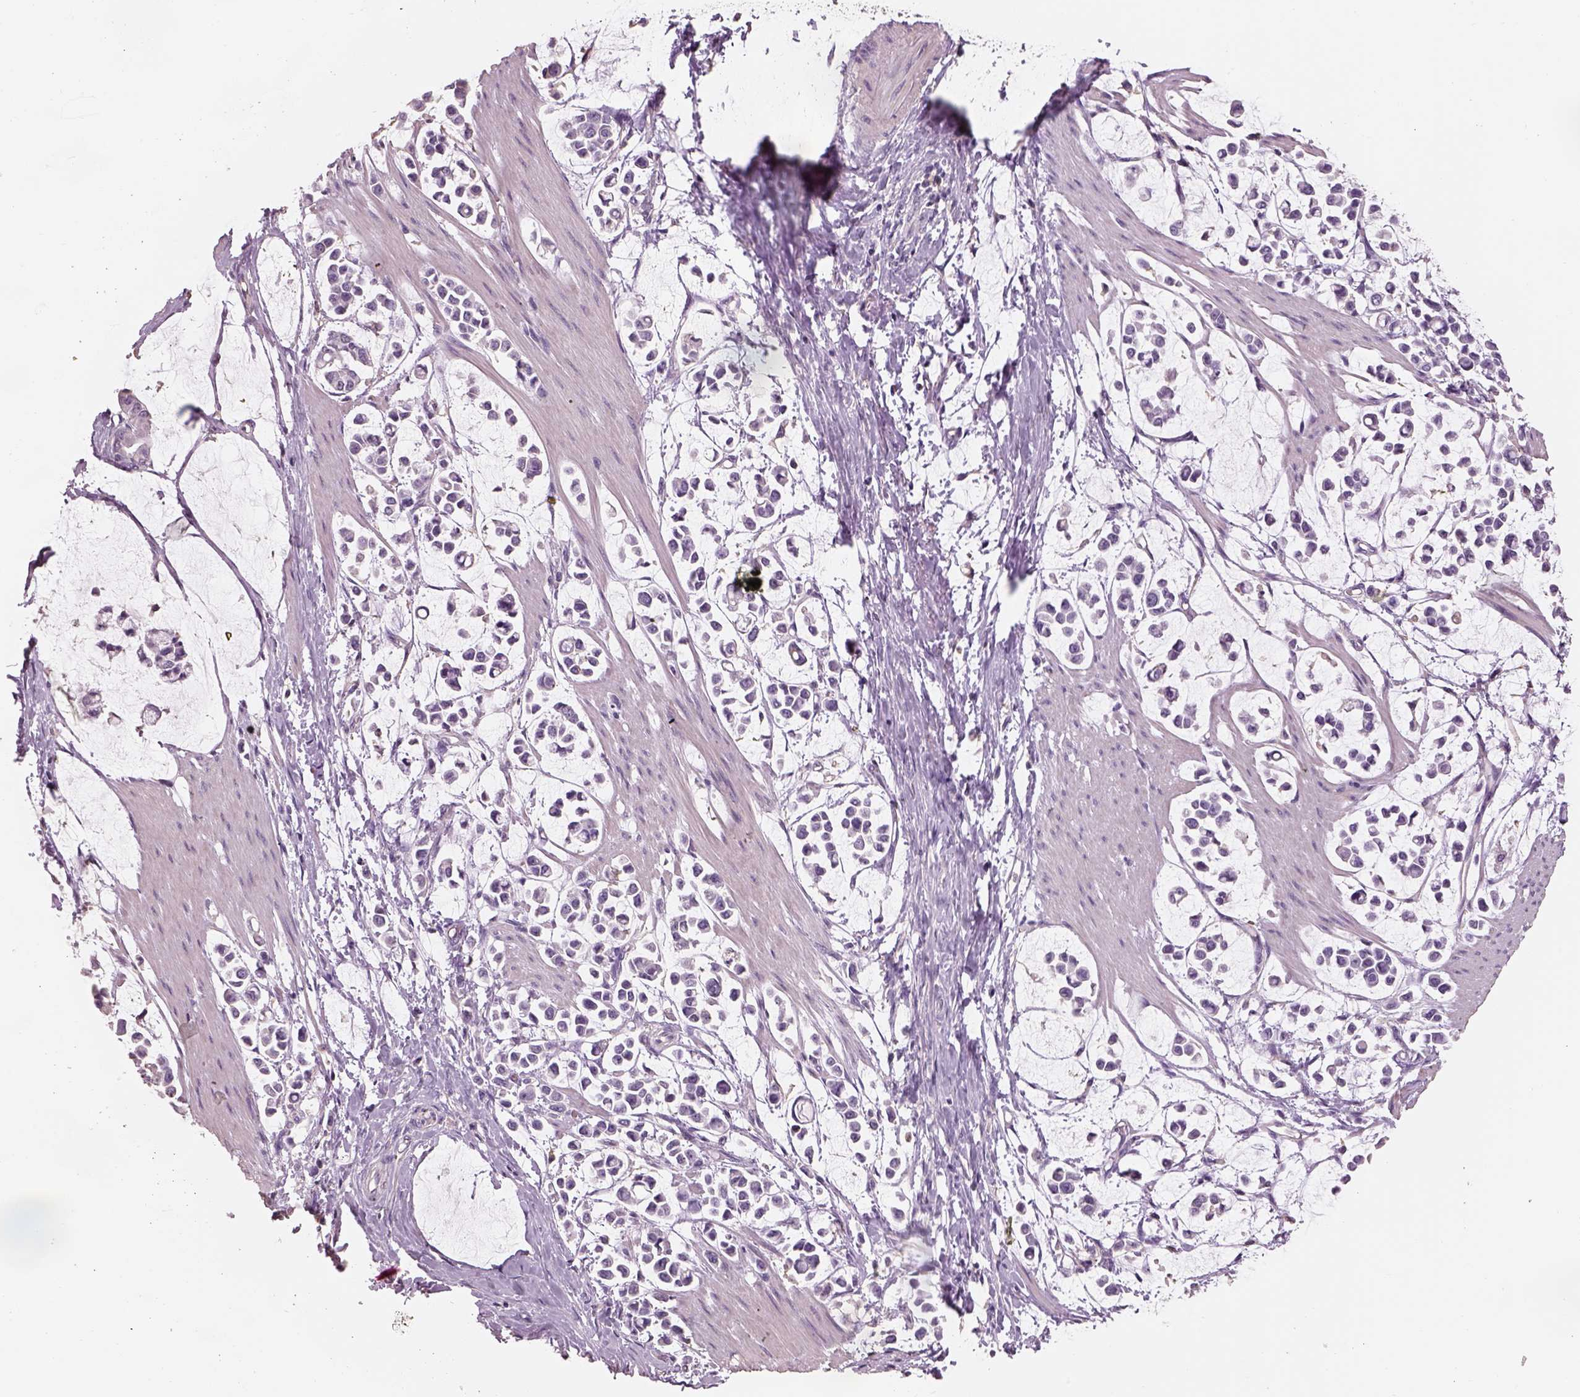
{"staining": {"intensity": "negative", "quantity": "none", "location": "none"}, "tissue": "stomach cancer", "cell_type": "Tumor cells", "image_type": "cancer", "snomed": [{"axis": "morphology", "description": "Adenocarcinoma, NOS"}, {"axis": "topography", "description": "Stomach"}], "caption": "IHC micrograph of neoplastic tissue: adenocarcinoma (stomach) stained with DAB demonstrates no significant protein positivity in tumor cells.", "gene": "OTUD6A", "patient": {"sex": "male", "age": 82}}